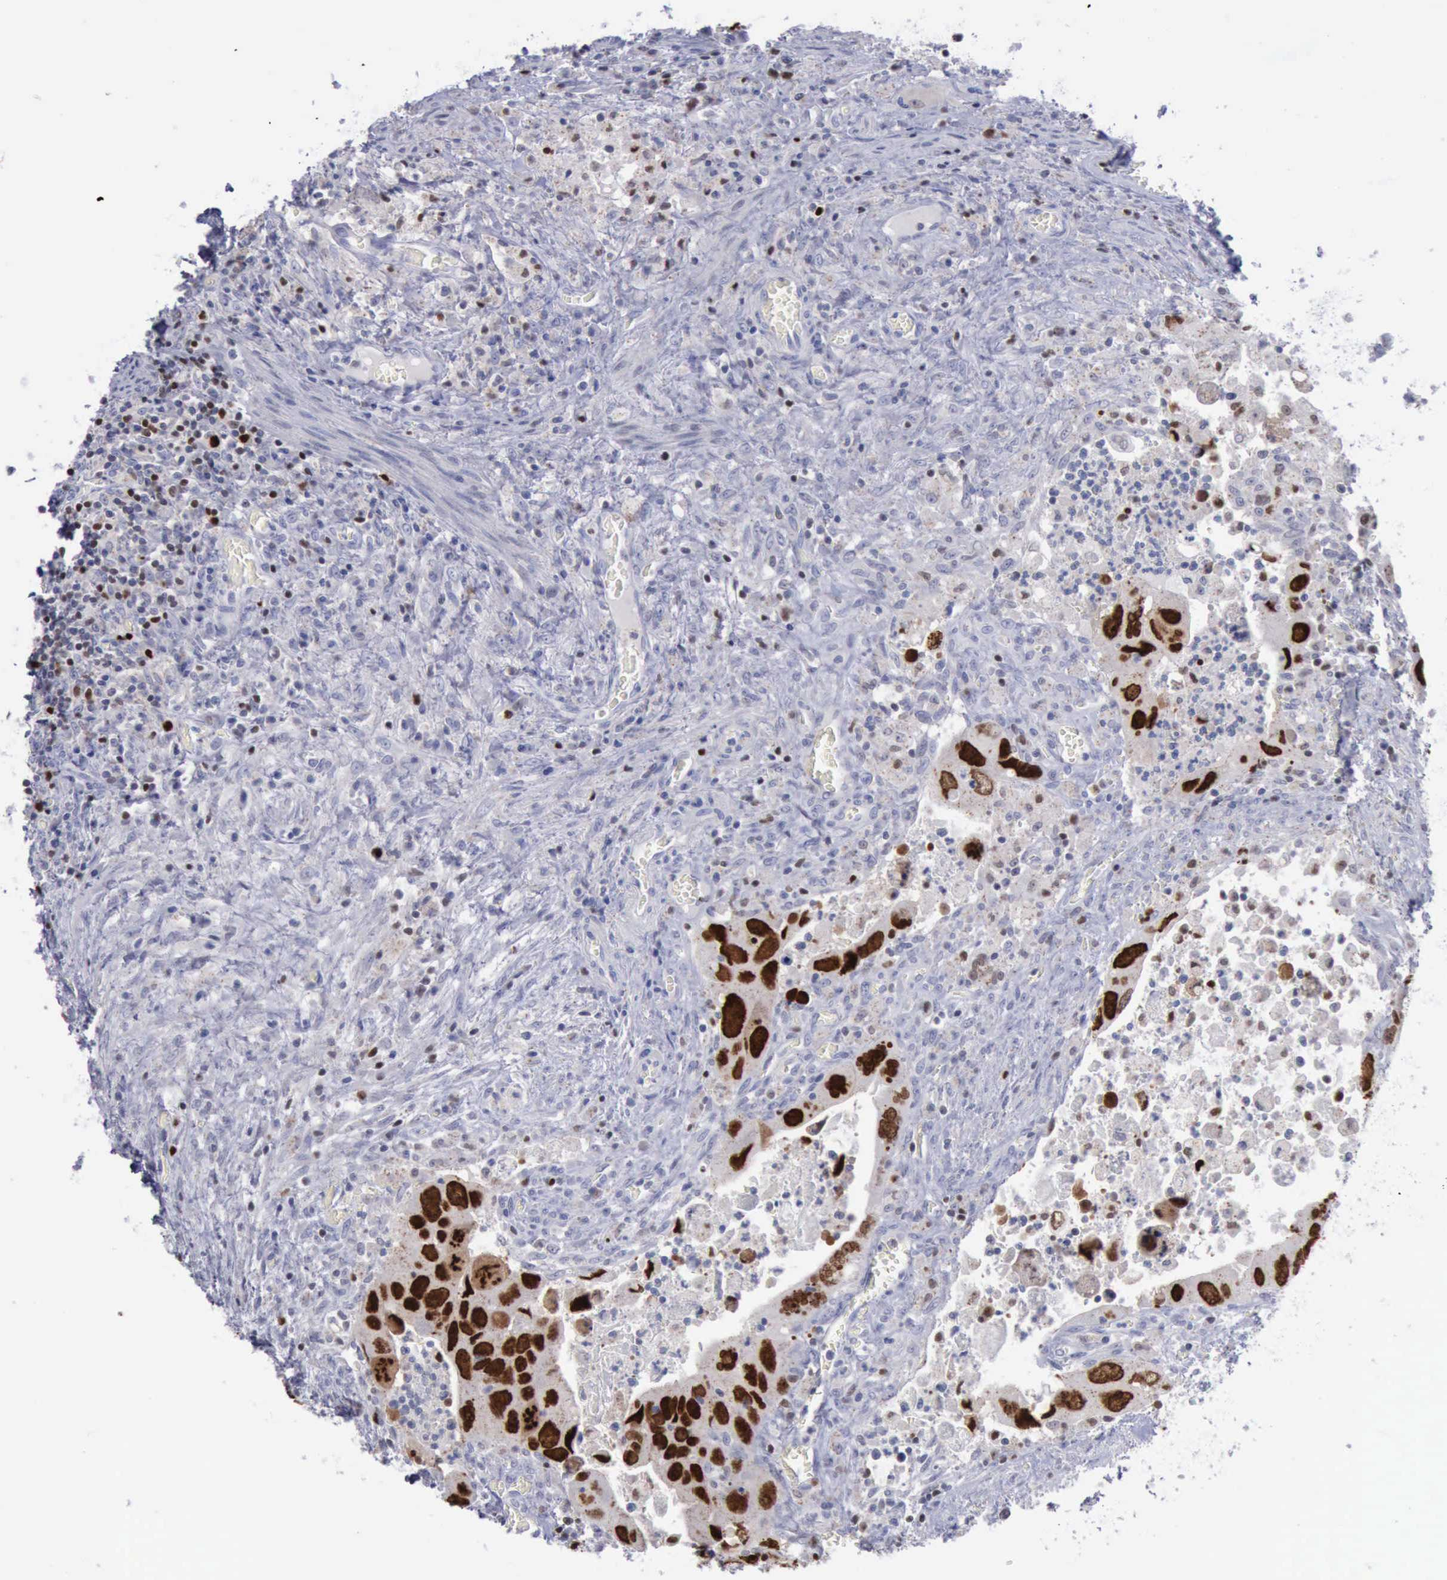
{"staining": {"intensity": "strong", "quantity": ">75%", "location": "nuclear"}, "tissue": "colorectal cancer", "cell_type": "Tumor cells", "image_type": "cancer", "snomed": [{"axis": "morphology", "description": "Adenocarcinoma, NOS"}, {"axis": "topography", "description": "Rectum"}], "caption": "Colorectal cancer (adenocarcinoma) stained with a protein marker shows strong staining in tumor cells.", "gene": "SATB2", "patient": {"sex": "male", "age": 70}}